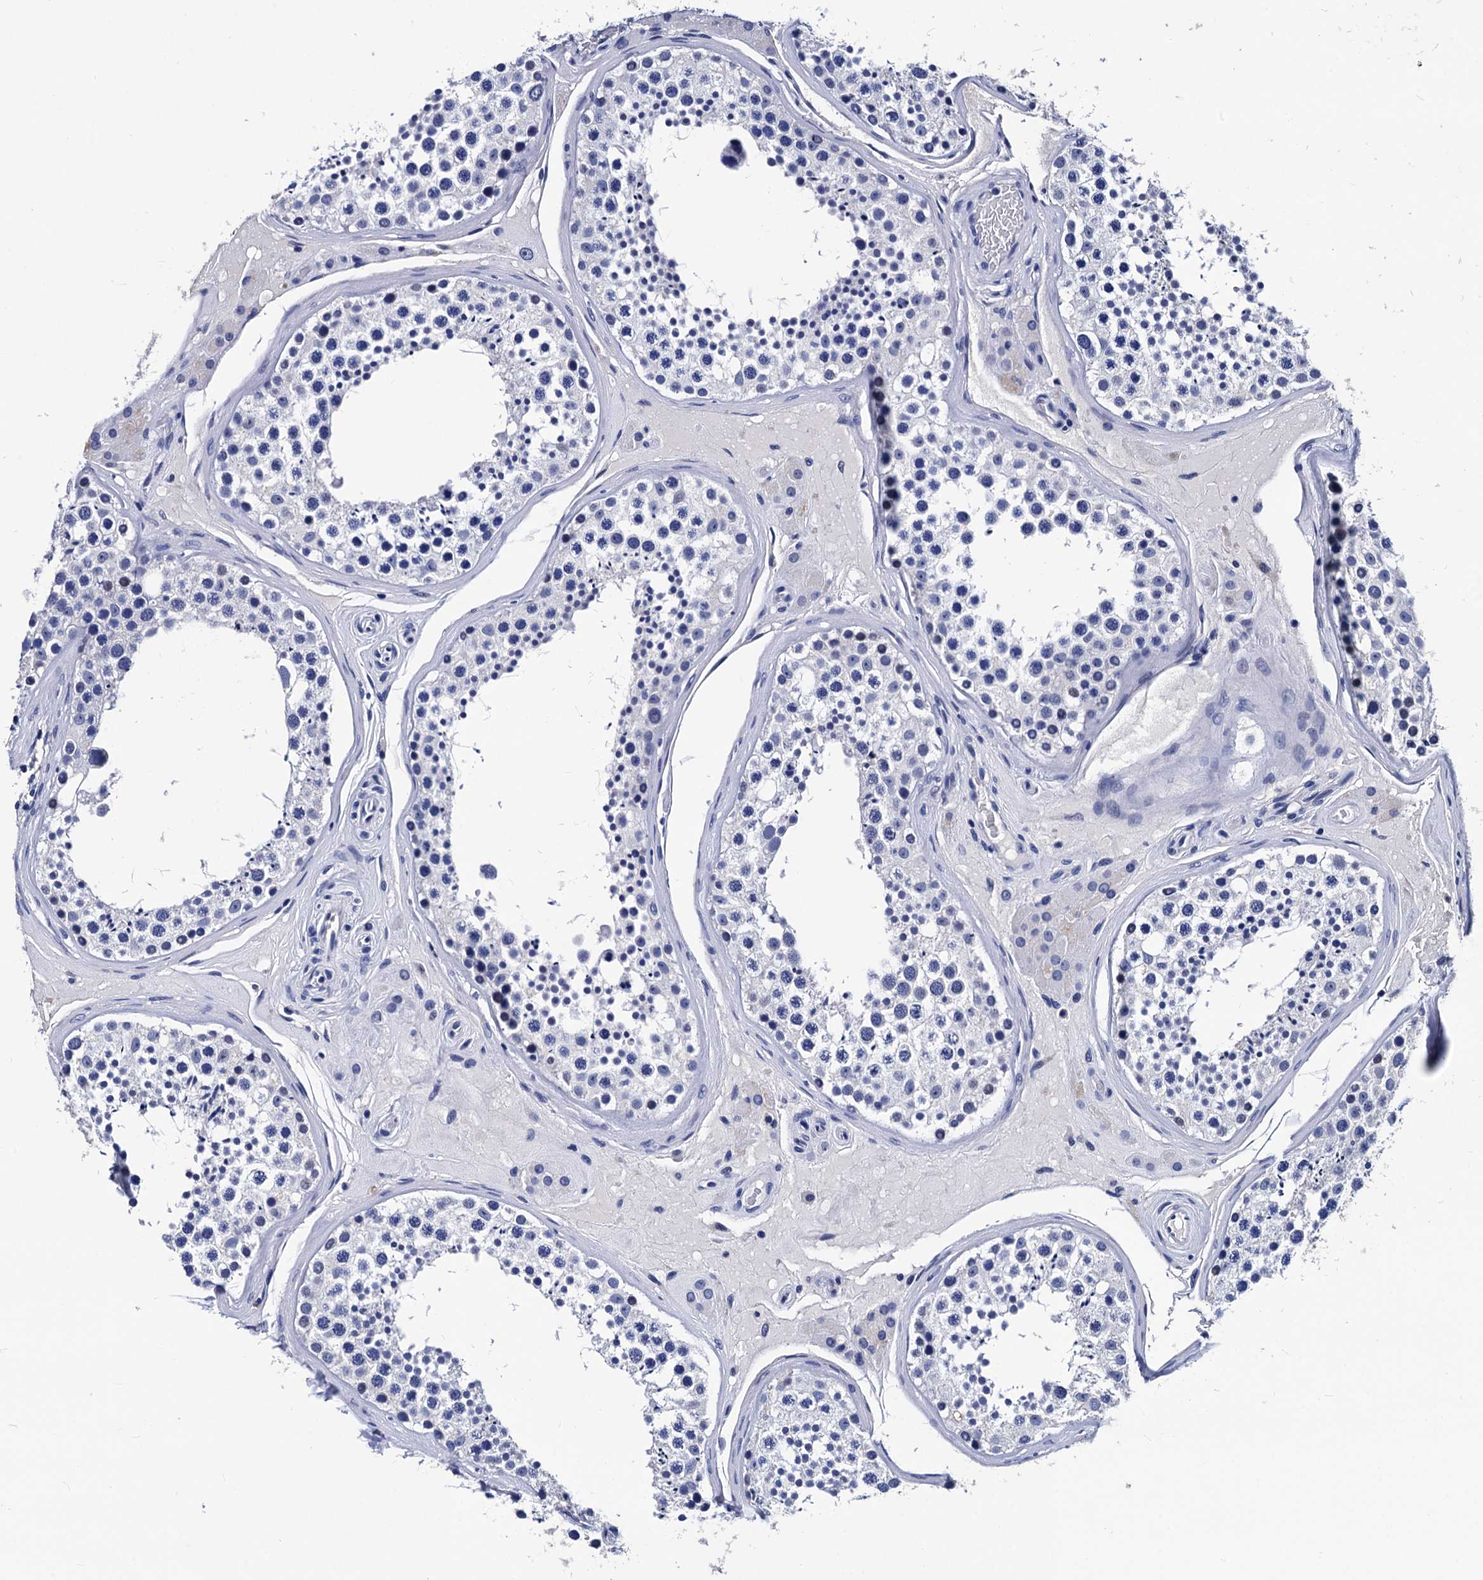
{"staining": {"intensity": "negative", "quantity": "none", "location": "none"}, "tissue": "testis", "cell_type": "Cells in seminiferous ducts", "image_type": "normal", "snomed": [{"axis": "morphology", "description": "Normal tissue, NOS"}, {"axis": "topography", "description": "Testis"}], "caption": "The micrograph demonstrates no staining of cells in seminiferous ducts in unremarkable testis.", "gene": "LRRC30", "patient": {"sex": "male", "age": 46}}